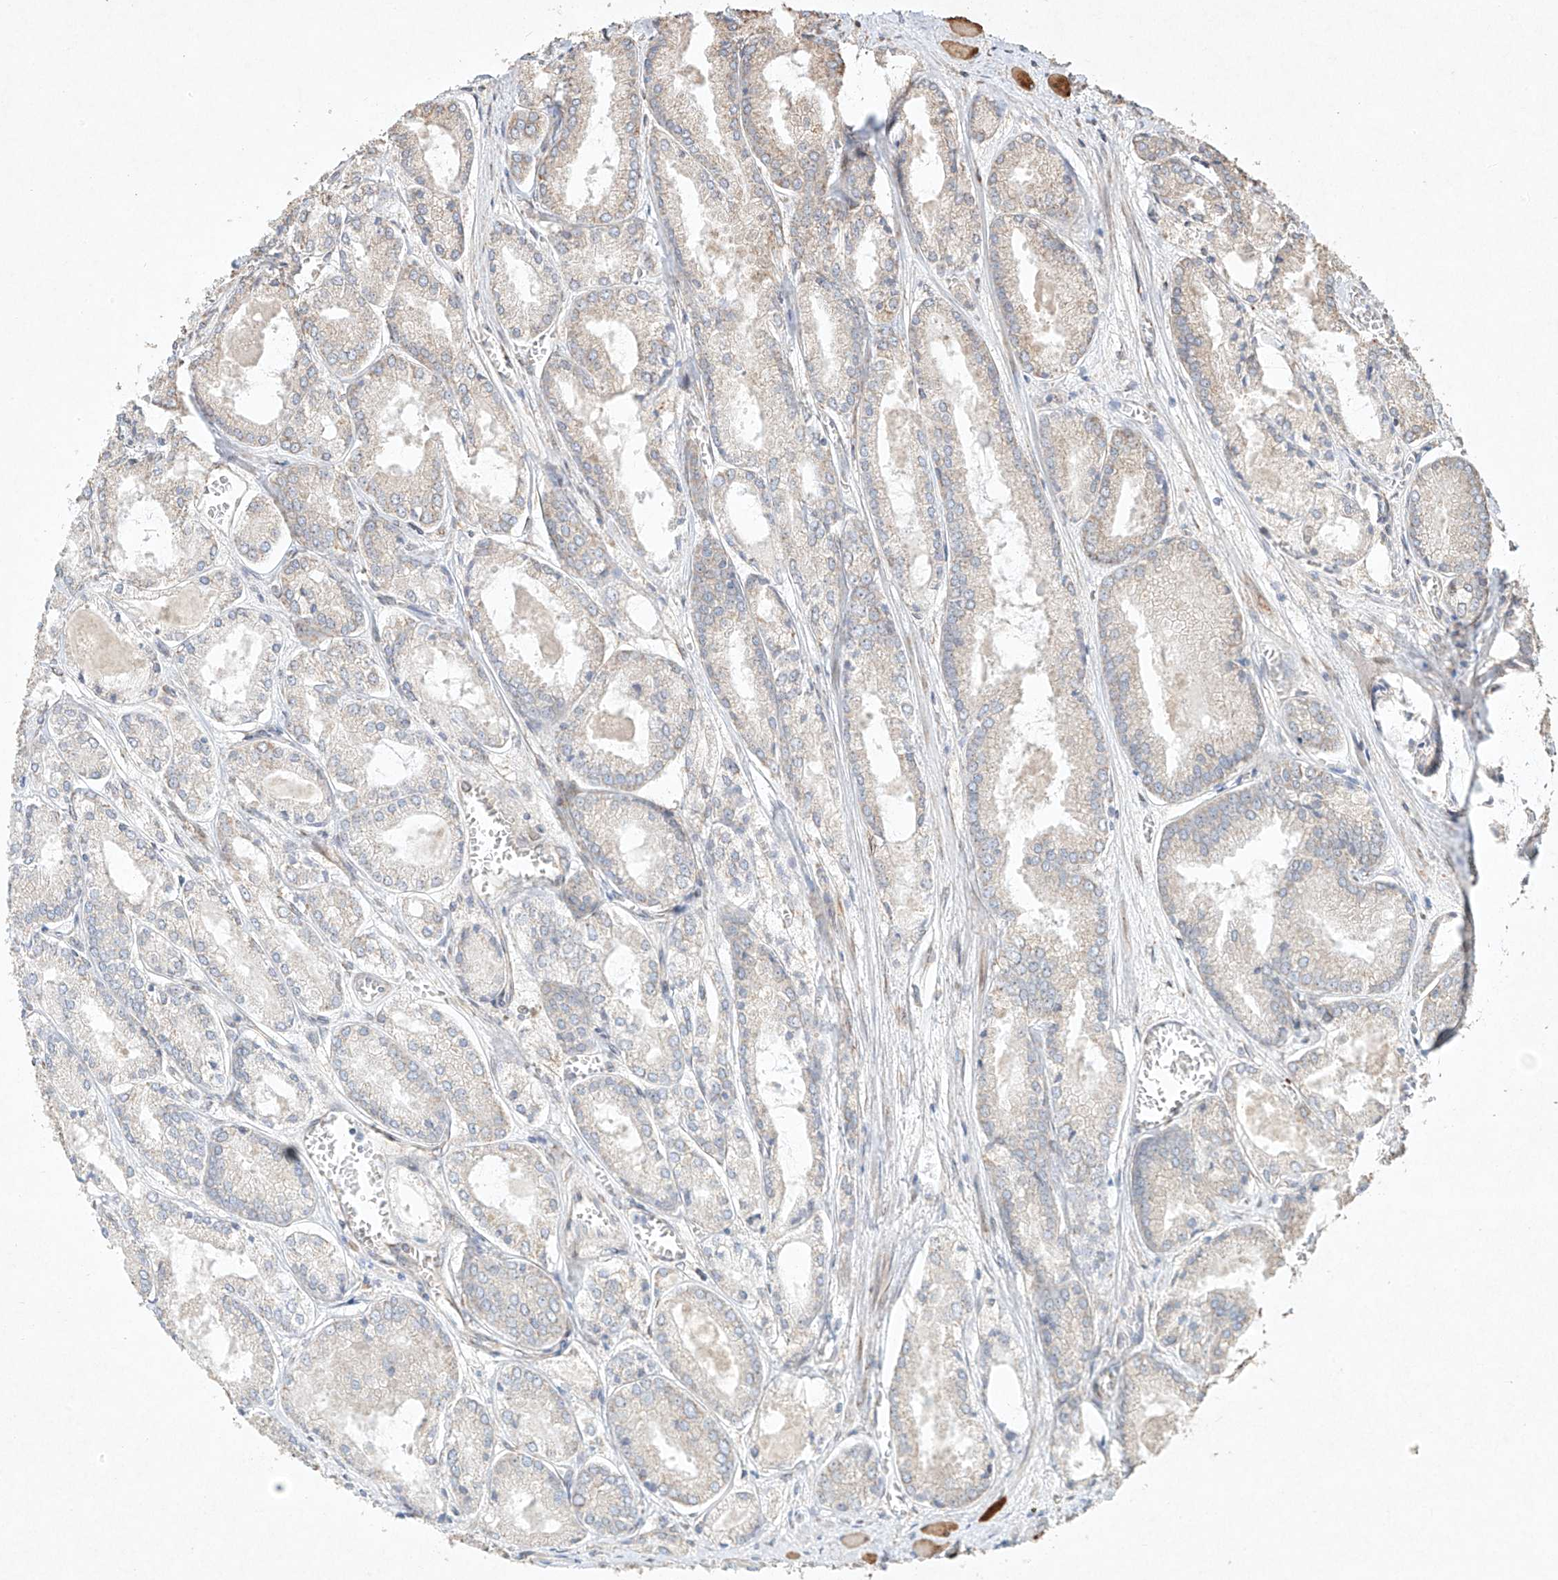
{"staining": {"intensity": "weak", "quantity": "25%-75%", "location": "cytoplasmic/membranous"}, "tissue": "prostate cancer", "cell_type": "Tumor cells", "image_type": "cancer", "snomed": [{"axis": "morphology", "description": "Adenocarcinoma, Low grade"}, {"axis": "topography", "description": "Prostate"}], "caption": "Human prostate cancer (adenocarcinoma (low-grade)) stained with a protein marker reveals weak staining in tumor cells.", "gene": "SEMA3B", "patient": {"sex": "male", "age": 67}}